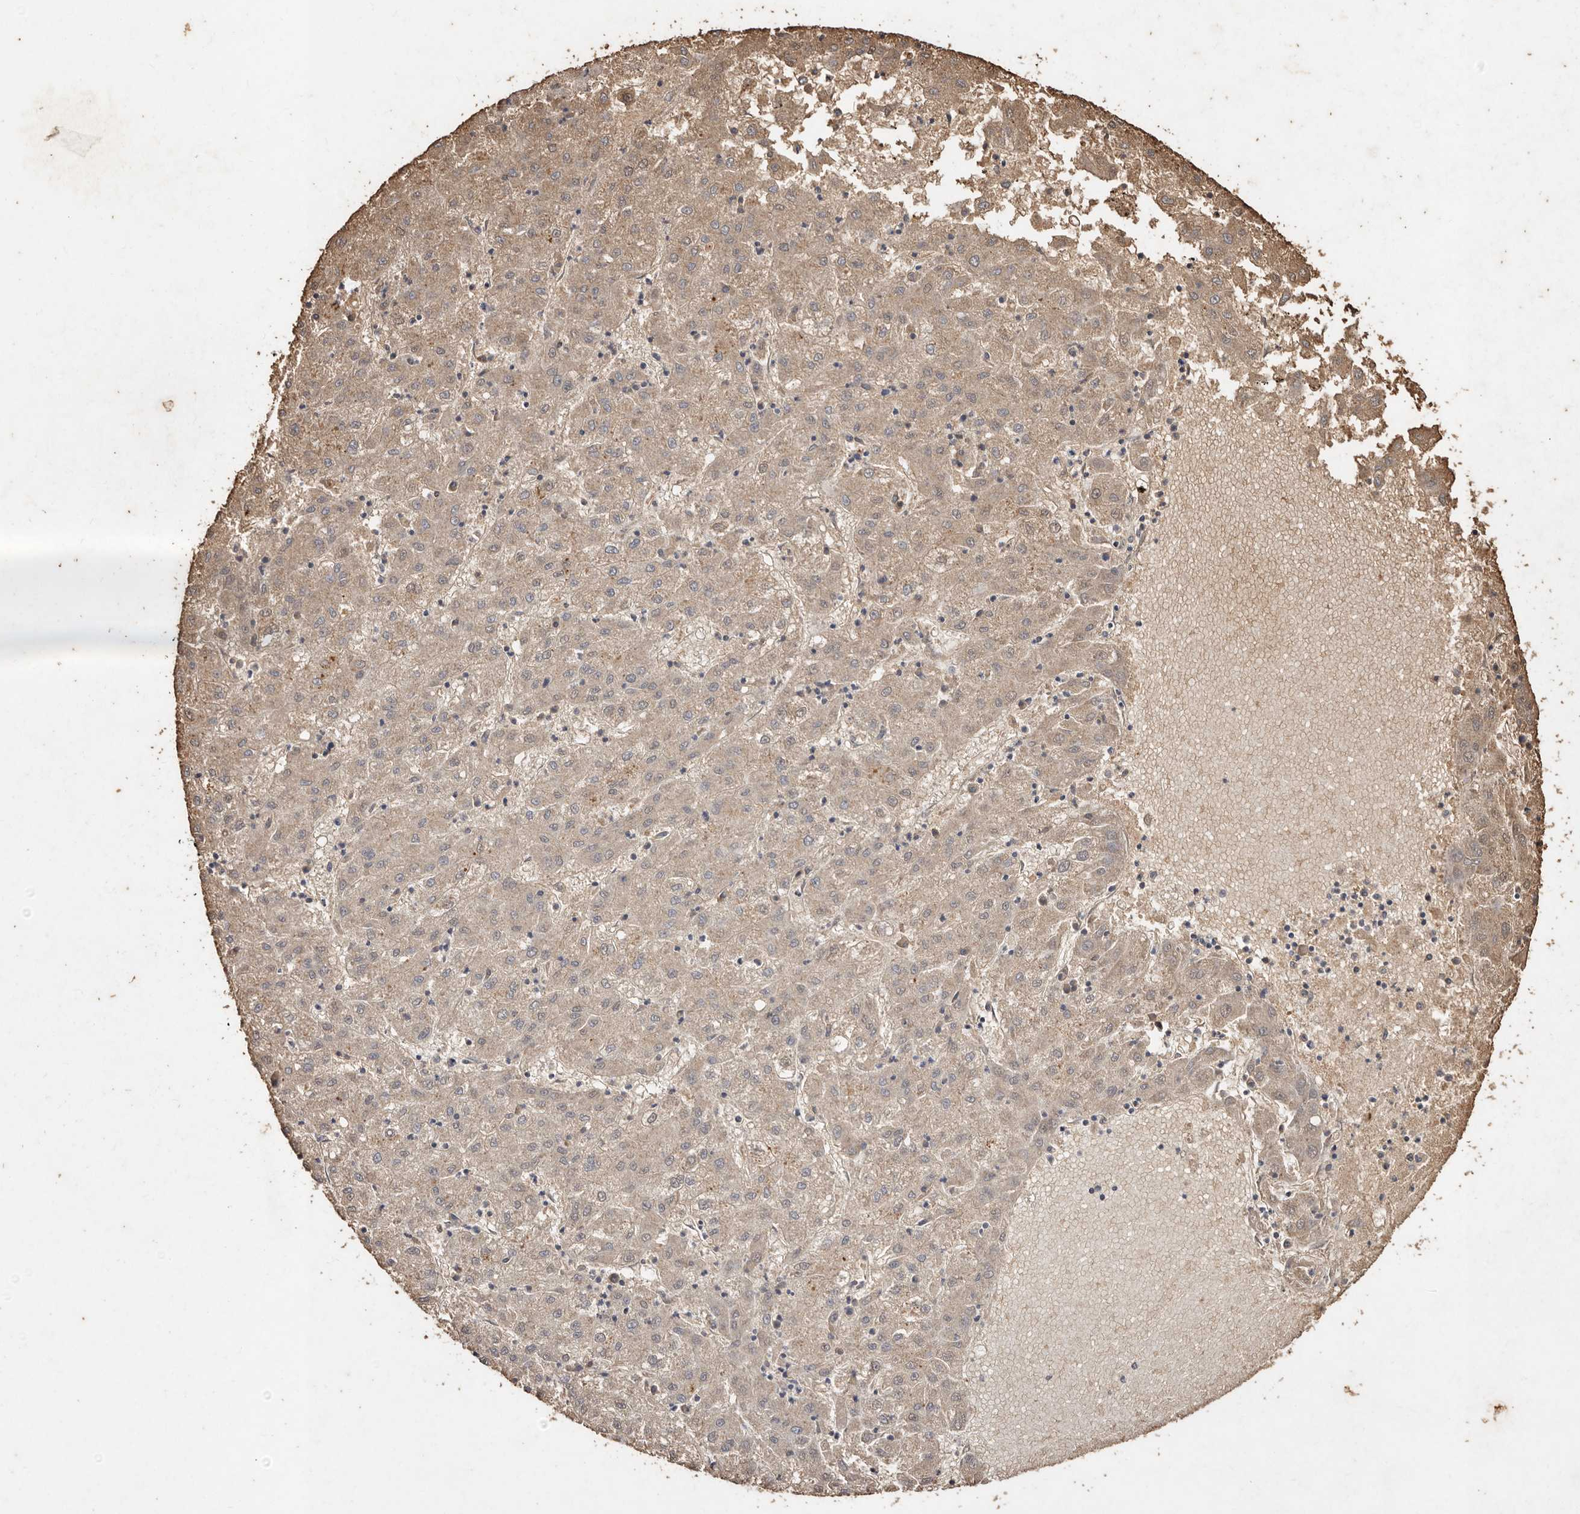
{"staining": {"intensity": "weak", "quantity": ">75%", "location": "cytoplasmic/membranous"}, "tissue": "liver cancer", "cell_type": "Tumor cells", "image_type": "cancer", "snomed": [{"axis": "morphology", "description": "Carcinoma, Hepatocellular, NOS"}, {"axis": "topography", "description": "Liver"}], "caption": "Immunohistochemistry histopathology image of neoplastic tissue: liver cancer (hepatocellular carcinoma) stained using immunohistochemistry reveals low levels of weak protein expression localized specifically in the cytoplasmic/membranous of tumor cells, appearing as a cytoplasmic/membranous brown color.", "gene": "FARS2", "patient": {"sex": "male", "age": 72}}